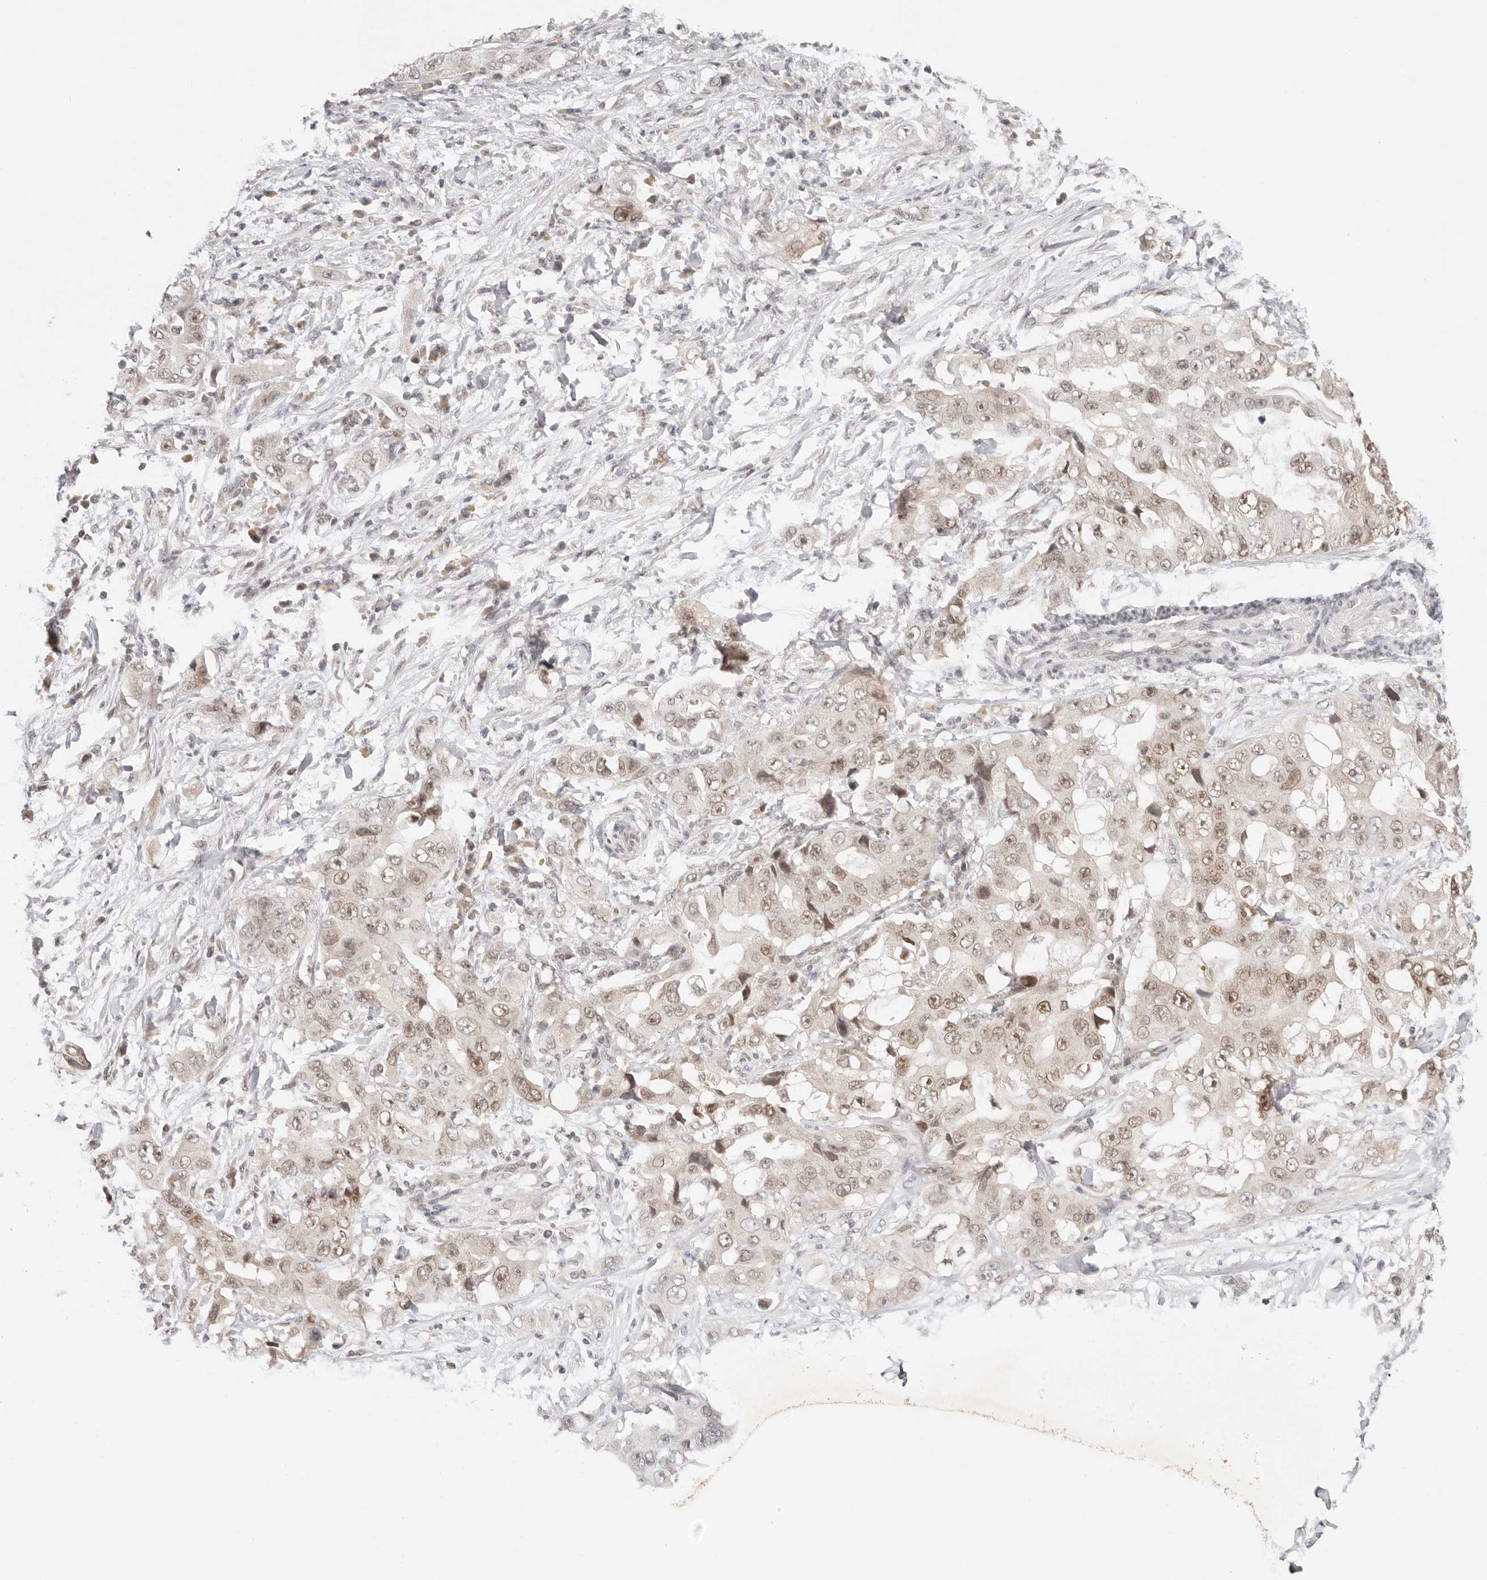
{"staining": {"intensity": "weak", "quantity": ">75%", "location": "nuclear"}, "tissue": "lung cancer", "cell_type": "Tumor cells", "image_type": "cancer", "snomed": [{"axis": "morphology", "description": "Adenocarcinoma, NOS"}, {"axis": "topography", "description": "Lung"}], "caption": "Weak nuclear expression for a protein is present in about >75% of tumor cells of adenocarcinoma (lung) using immunohistochemistry.", "gene": "RFC3", "patient": {"sex": "female", "age": 51}}